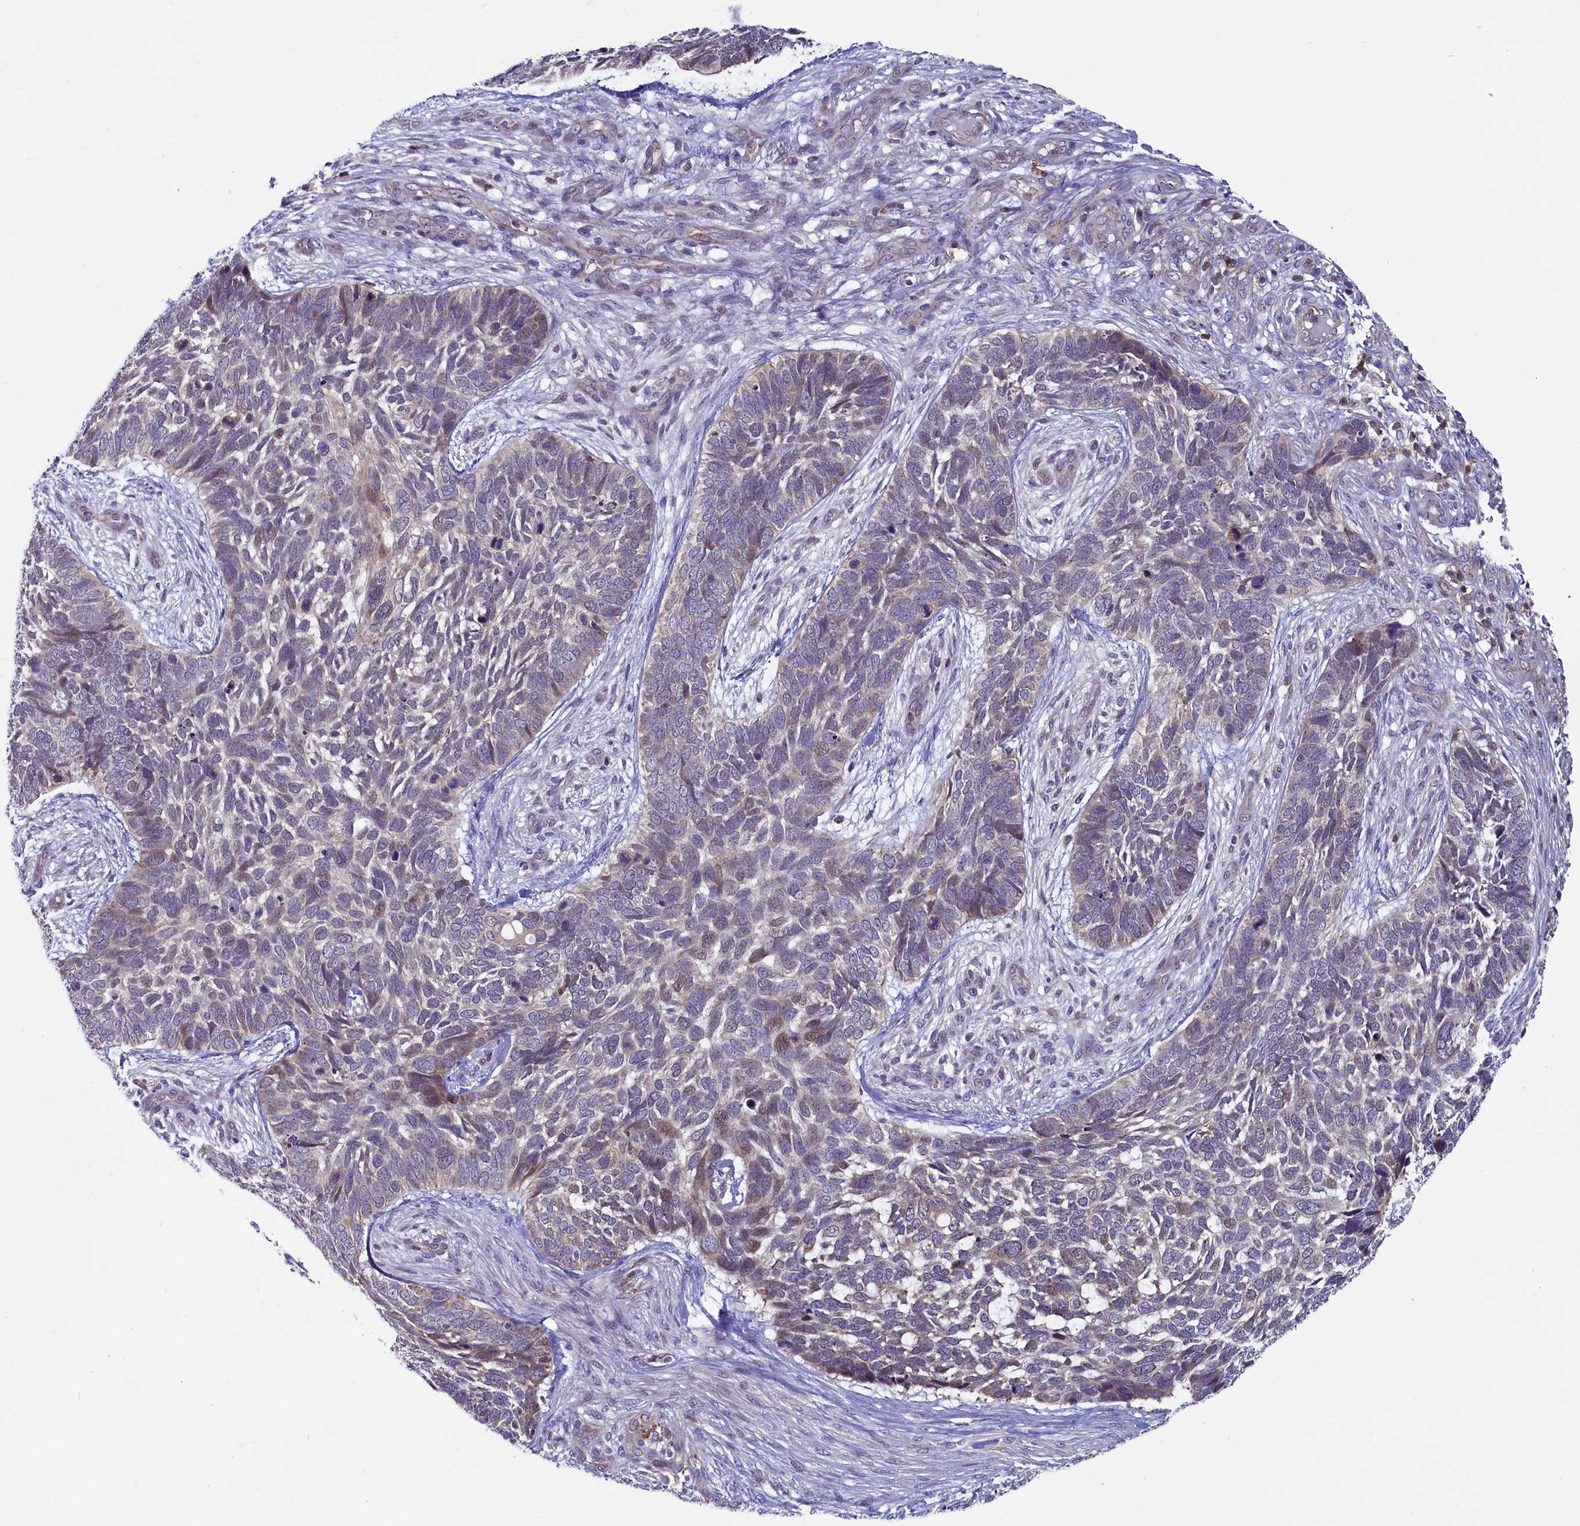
{"staining": {"intensity": "weak", "quantity": "<25%", "location": "cytoplasmic/membranous,nuclear"}, "tissue": "skin cancer", "cell_type": "Tumor cells", "image_type": "cancer", "snomed": [{"axis": "morphology", "description": "Basal cell carcinoma"}, {"axis": "topography", "description": "Skin"}], "caption": "This histopathology image is of skin cancer (basal cell carcinoma) stained with immunohistochemistry (IHC) to label a protein in brown with the nuclei are counter-stained blue. There is no positivity in tumor cells. Nuclei are stained in blue.", "gene": "CIAPIN1", "patient": {"sex": "male", "age": 88}}